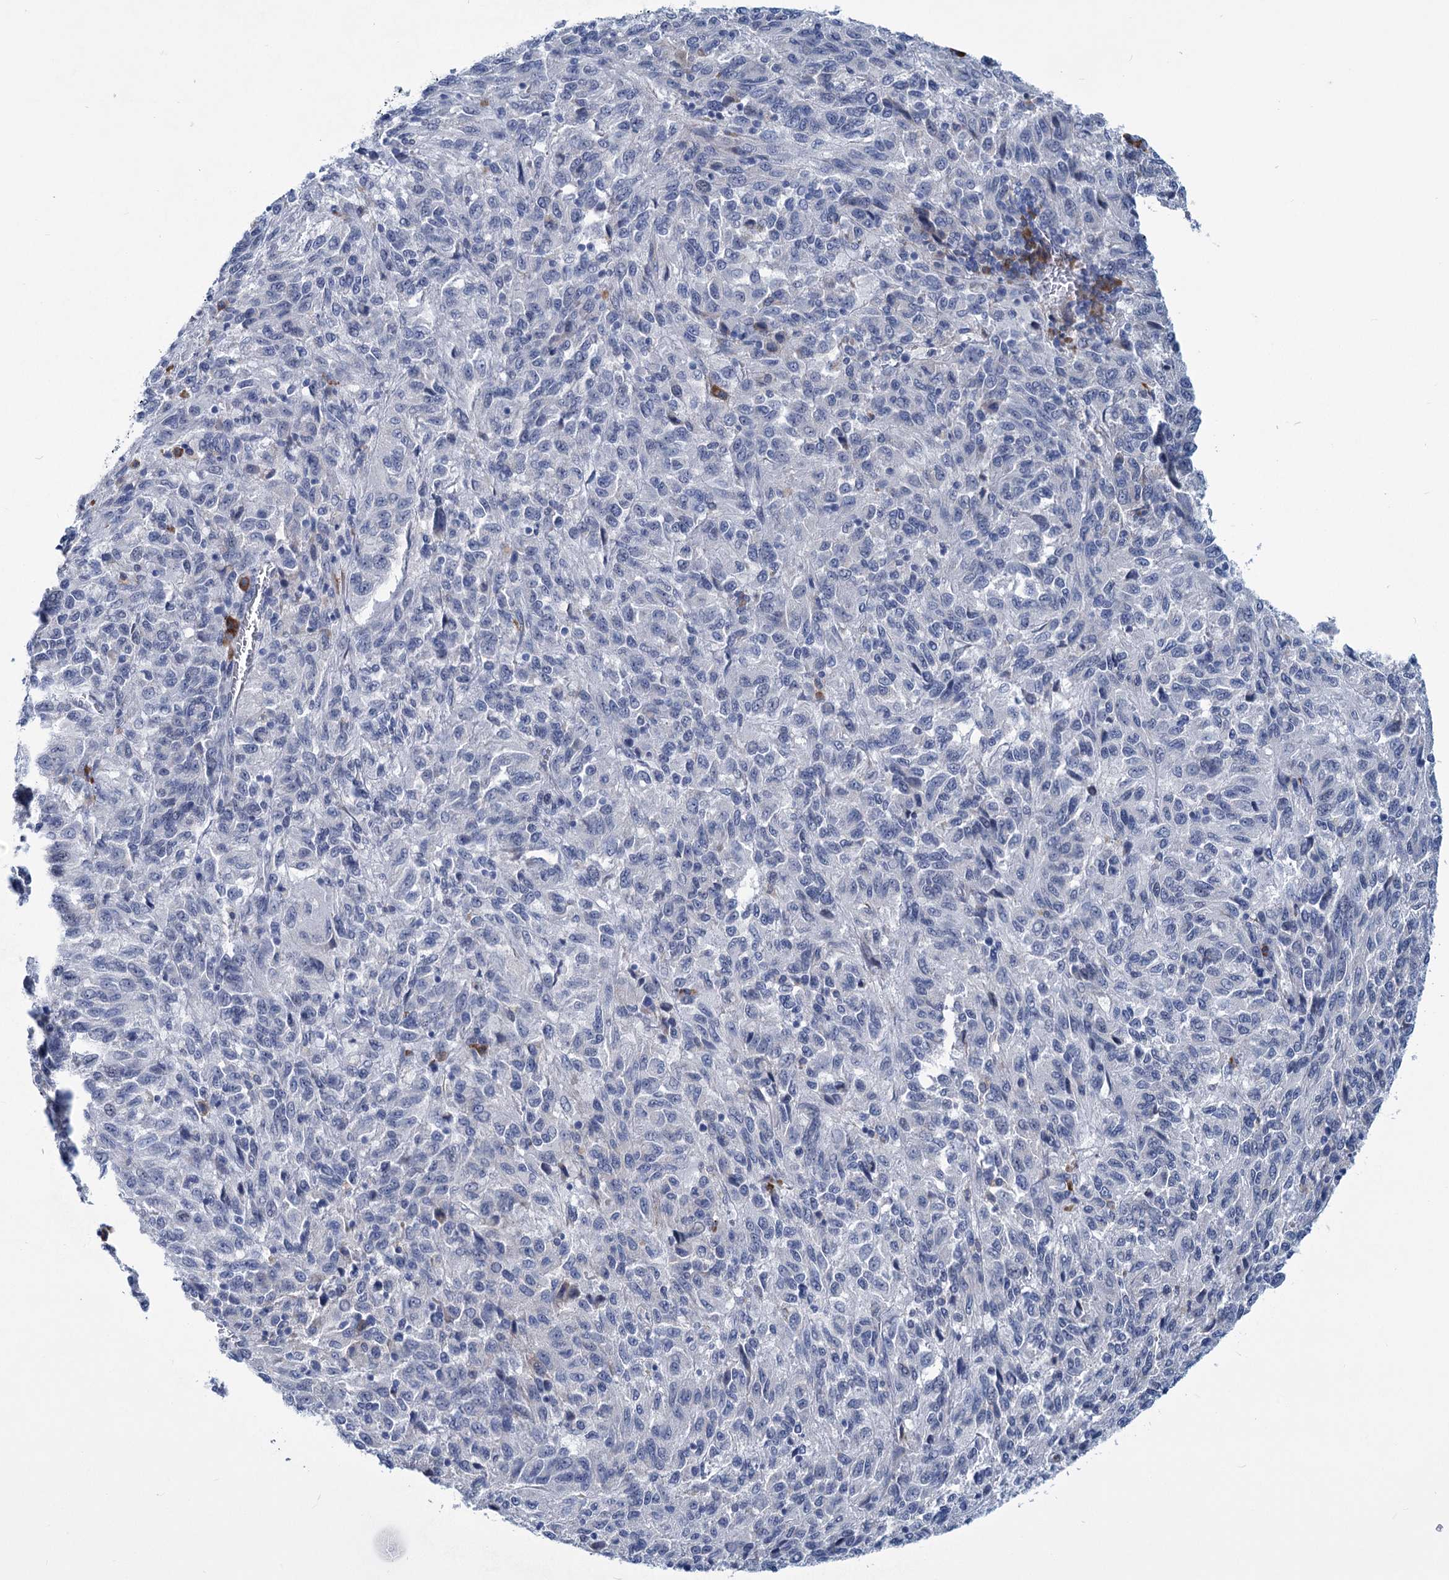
{"staining": {"intensity": "negative", "quantity": "none", "location": "none"}, "tissue": "melanoma", "cell_type": "Tumor cells", "image_type": "cancer", "snomed": [{"axis": "morphology", "description": "Malignant melanoma, Metastatic site"}, {"axis": "topography", "description": "Lung"}], "caption": "There is no significant staining in tumor cells of melanoma. Brightfield microscopy of IHC stained with DAB (3,3'-diaminobenzidine) (brown) and hematoxylin (blue), captured at high magnification.", "gene": "NEU3", "patient": {"sex": "male", "age": 64}}